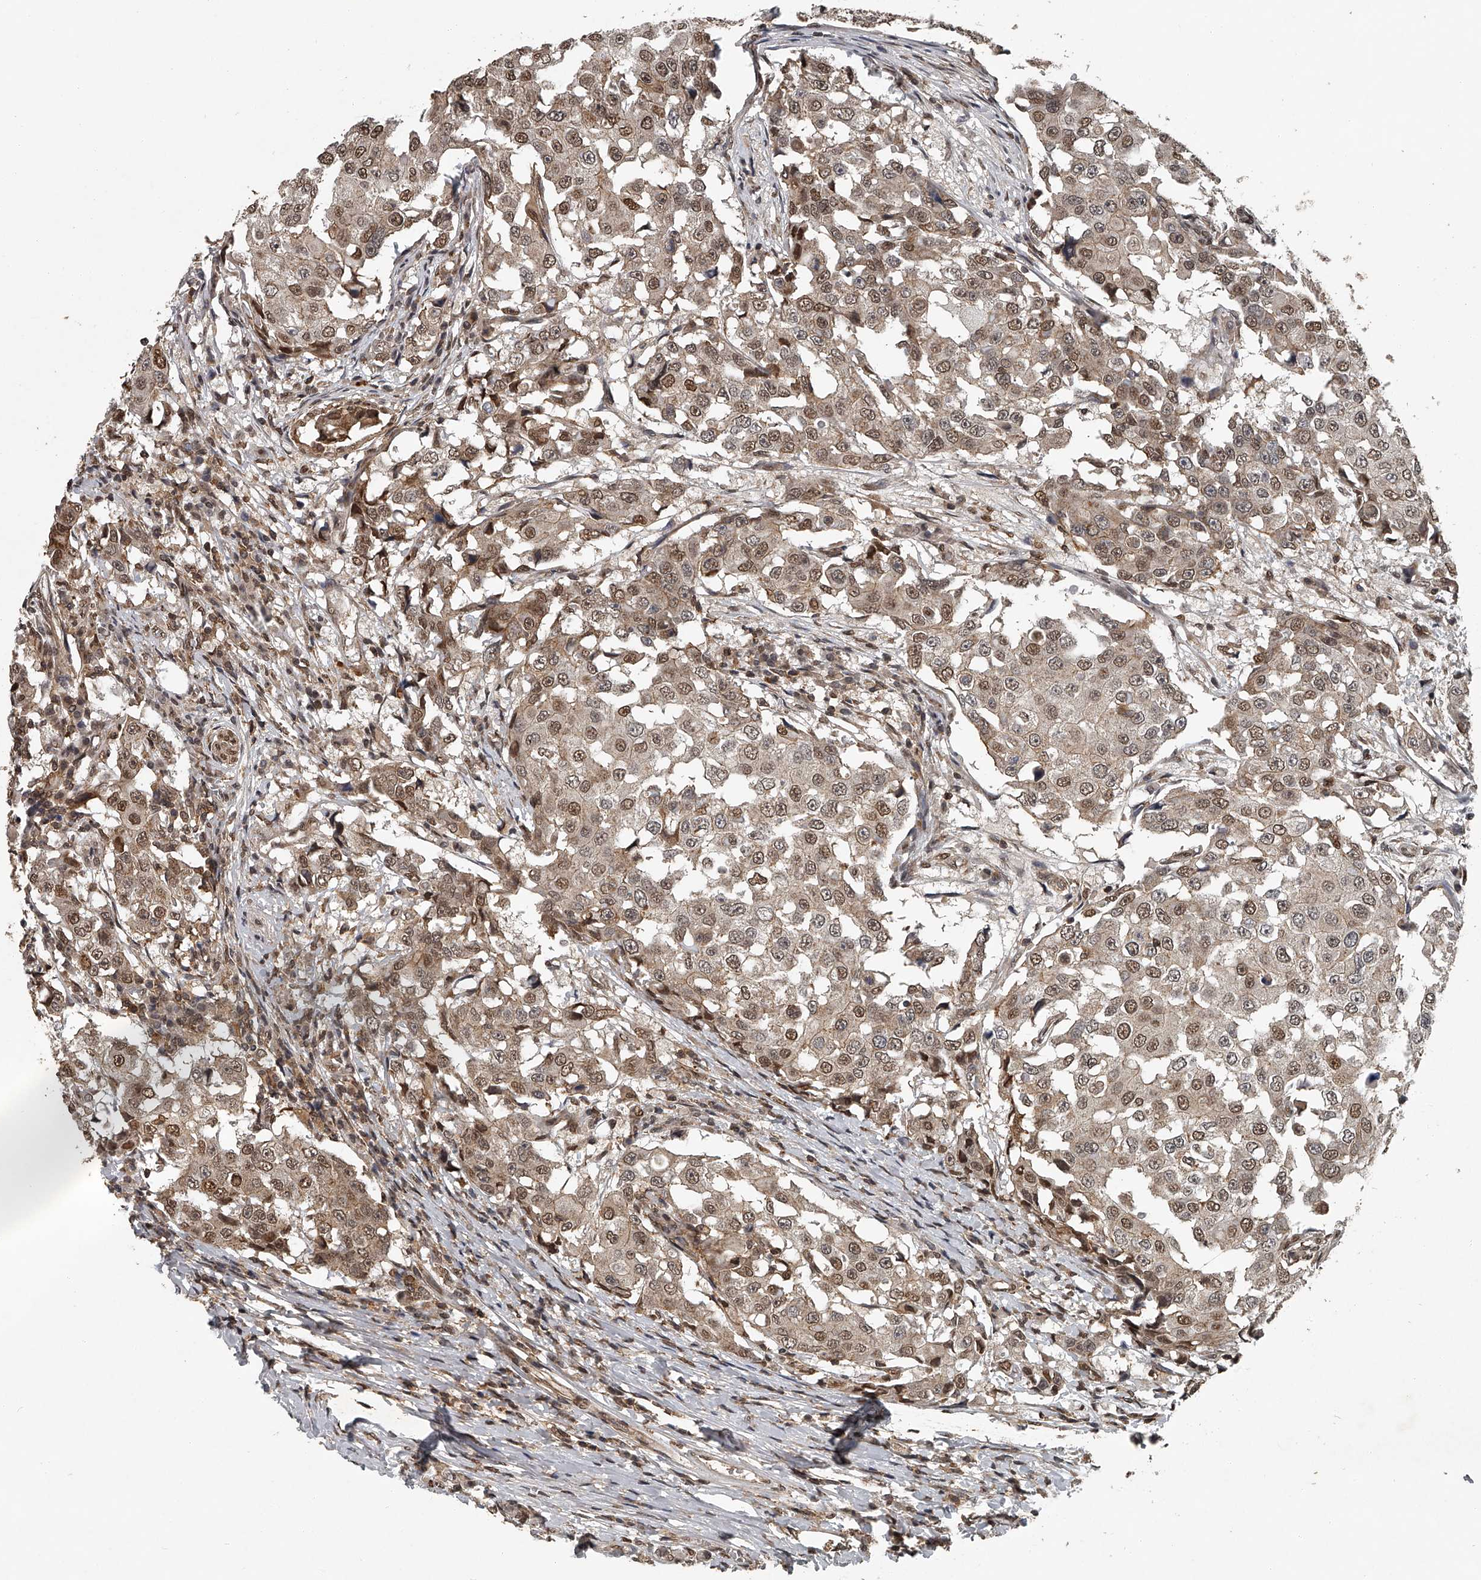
{"staining": {"intensity": "moderate", "quantity": ">75%", "location": "cytoplasmic/membranous,nuclear"}, "tissue": "breast cancer", "cell_type": "Tumor cells", "image_type": "cancer", "snomed": [{"axis": "morphology", "description": "Duct carcinoma"}, {"axis": "topography", "description": "Breast"}], "caption": "Breast cancer (invasive ductal carcinoma) was stained to show a protein in brown. There is medium levels of moderate cytoplasmic/membranous and nuclear expression in about >75% of tumor cells.", "gene": "PLEKHG1", "patient": {"sex": "female", "age": 27}}